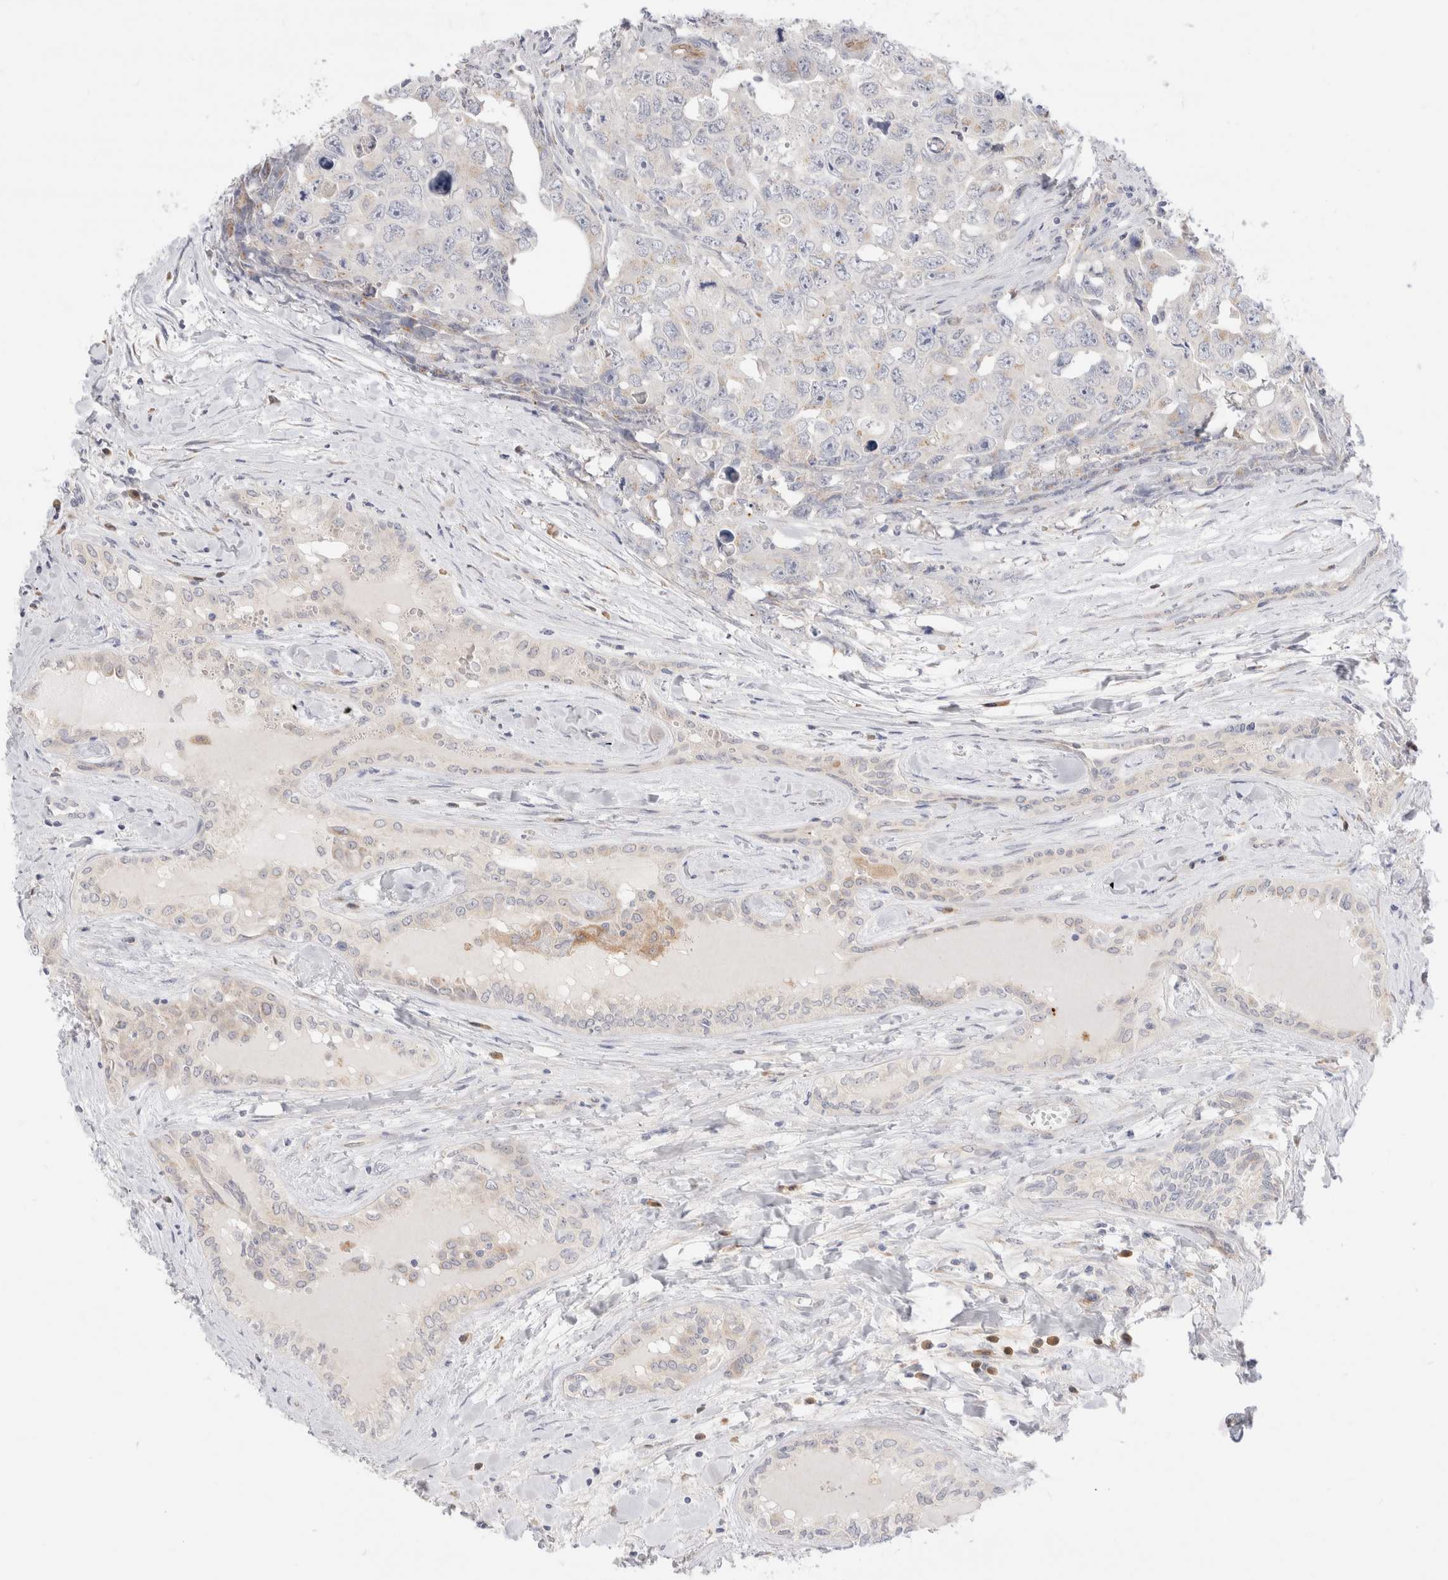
{"staining": {"intensity": "negative", "quantity": "none", "location": "none"}, "tissue": "testis cancer", "cell_type": "Tumor cells", "image_type": "cancer", "snomed": [{"axis": "morphology", "description": "Carcinoma, Embryonal, NOS"}, {"axis": "topography", "description": "Testis"}], "caption": "Immunohistochemical staining of human testis cancer (embryonal carcinoma) exhibits no significant staining in tumor cells.", "gene": "EFCAB13", "patient": {"sex": "male", "age": 28}}